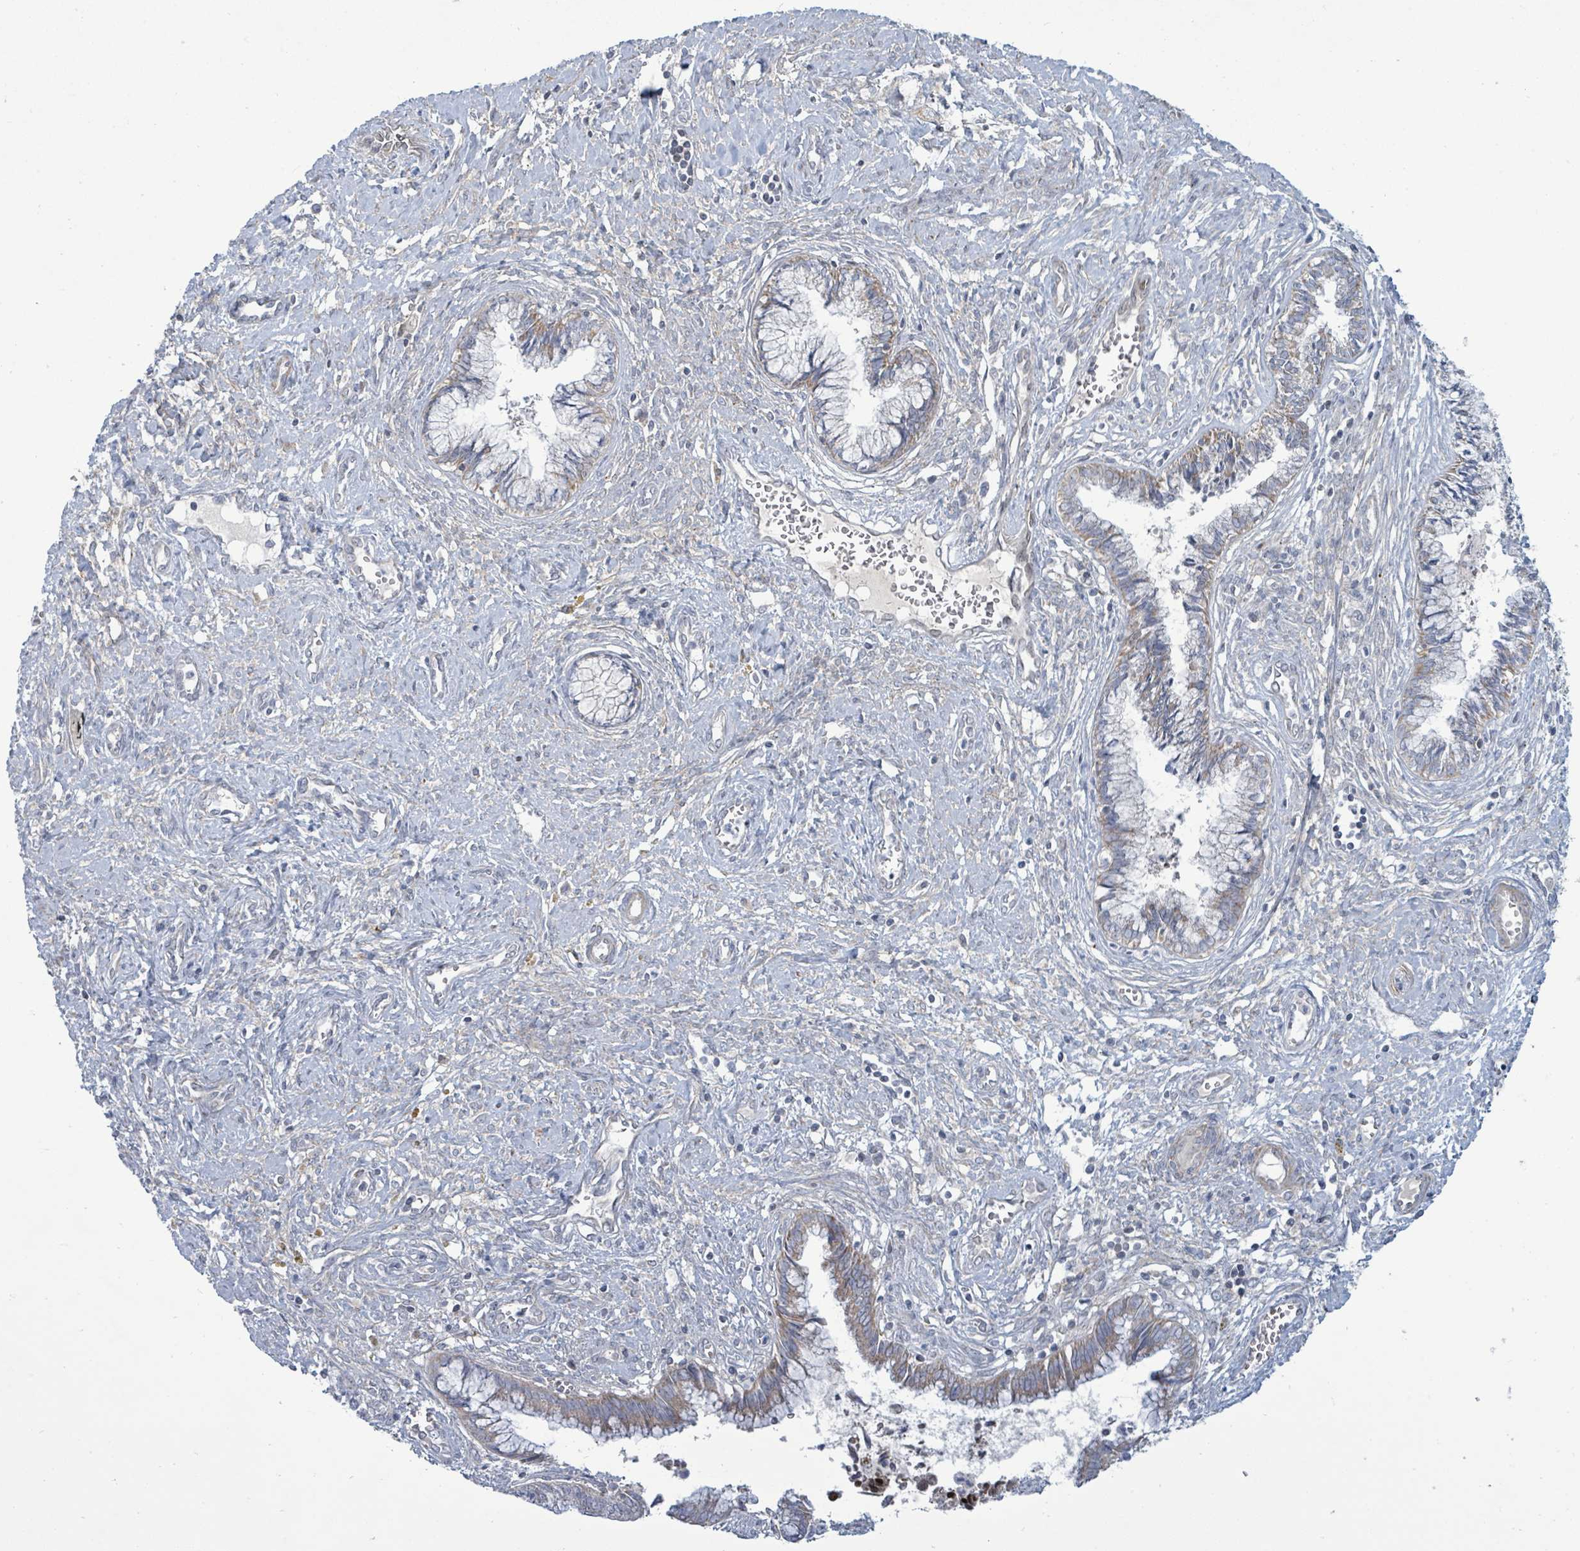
{"staining": {"intensity": "strong", "quantity": "25%-75%", "location": "cytoplasmic/membranous,nuclear"}, "tissue": "cervical cancer", "cell_type": "Tumor cells", "image_type": "cancer", "snomed": [{"axis": "morphology", "description": "Adenocarcinoma, NOS"}, {"axis": "topography", "description": "Cervix"}], "caption": "Cervical adenocarcinoma stained for a protein (brown) displays strong cytoplasmic/membranous and nuclear positive expression in about 25%-75% of tumor cells.", "gene": "ZFPM1", "patient": {"sex": "female", "age": 44}}